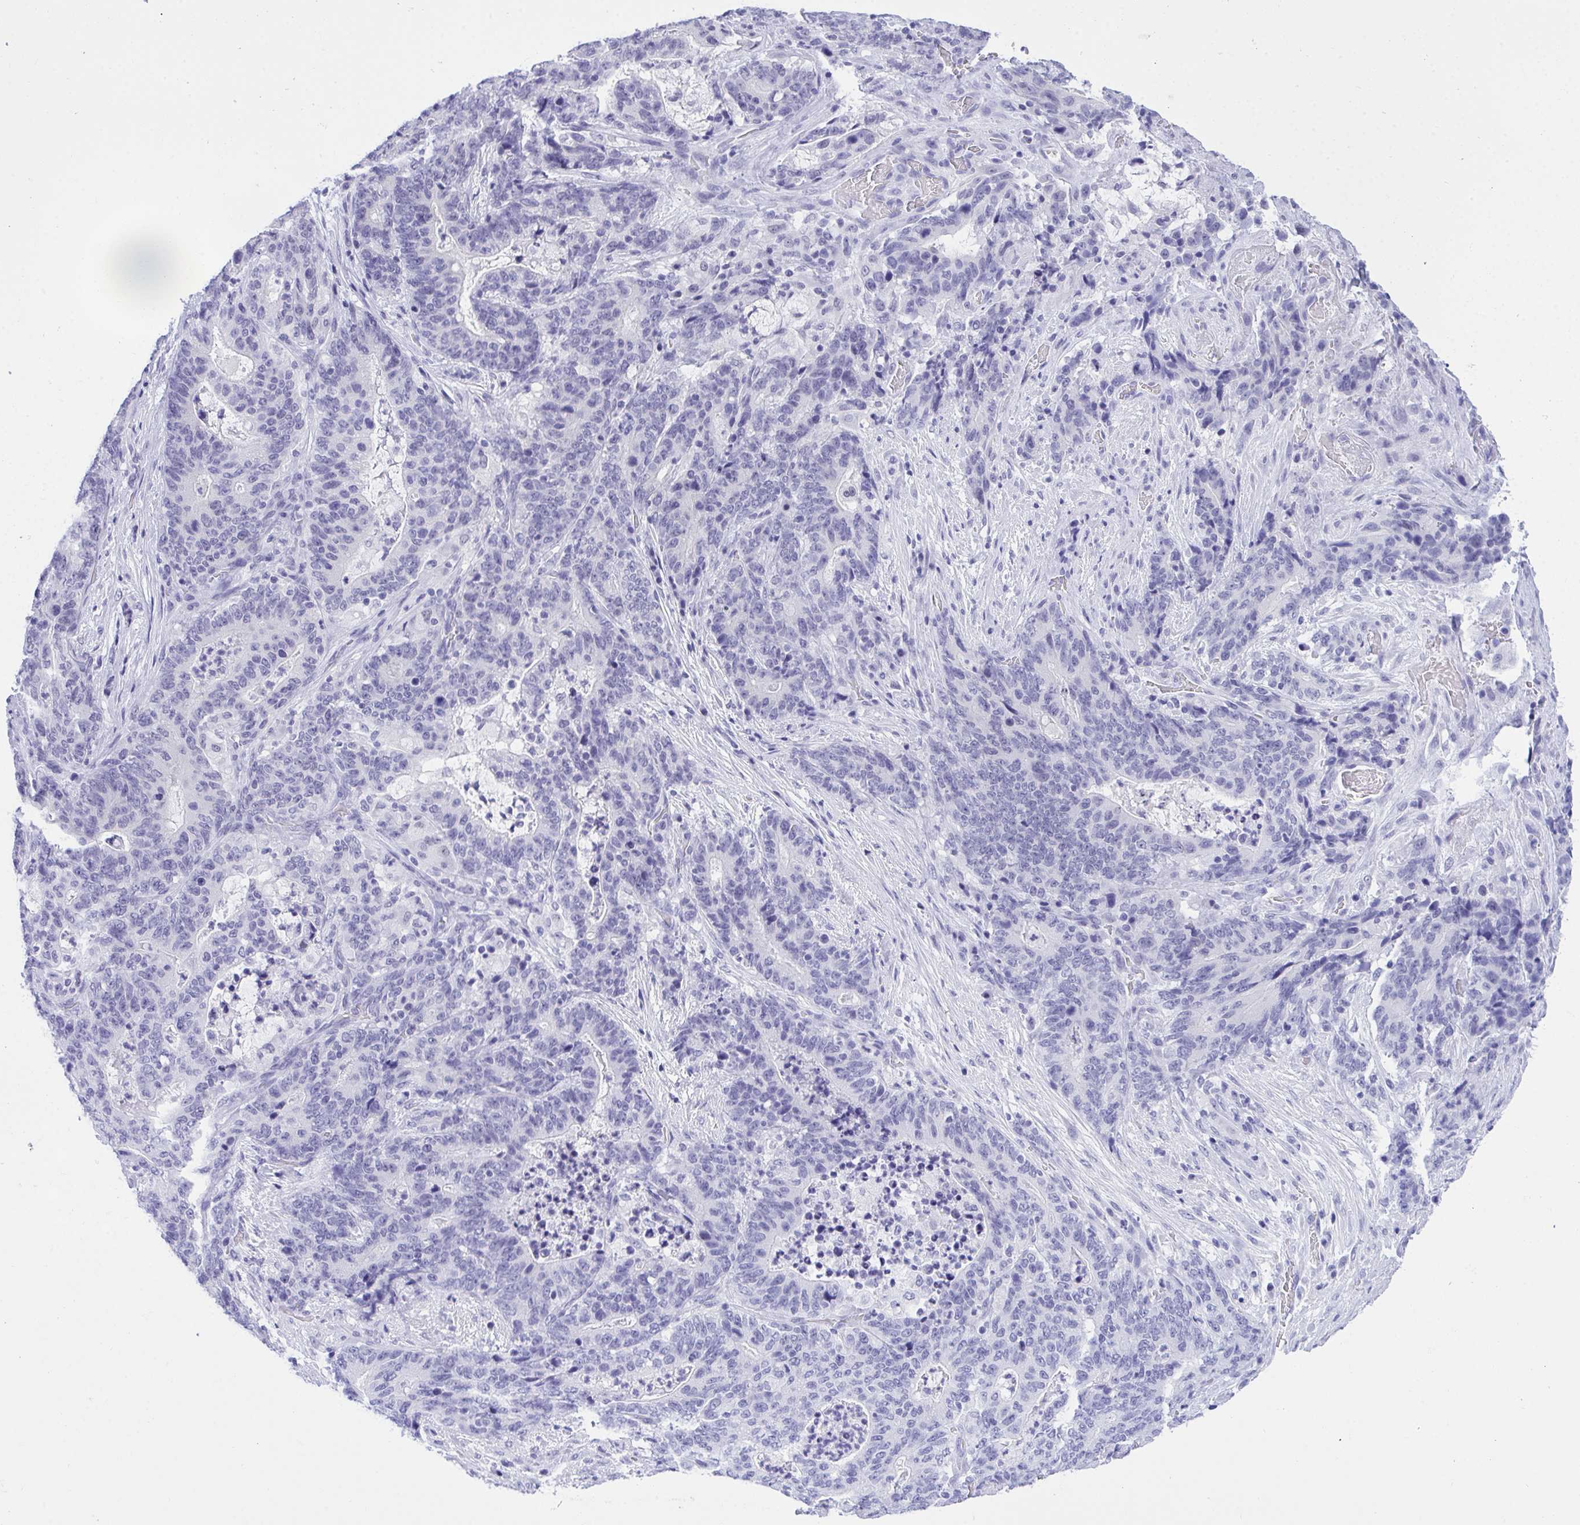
{"staining": {"intensity": "negative", "quantity": "none", "location": "none"}, "tissue": "stomach cancer", "cell_type": "Tumor cells", "image_type": "cancer", "snomed": [{"axis": "morphology", "description": "Normal tissue, NOS"}, {"axis": "morphology", "description": "Adenocarcinoma, NOS"}, {"axis": "topography", "description": "Stomach"}], "caption": "An image of stomach adenocarcinoma stained for a protein displays no brown staining in tumor cells. Nuclei are stained in blue.", "gene": "THOP1", "patient": {"sex": "female", "age": 64}}